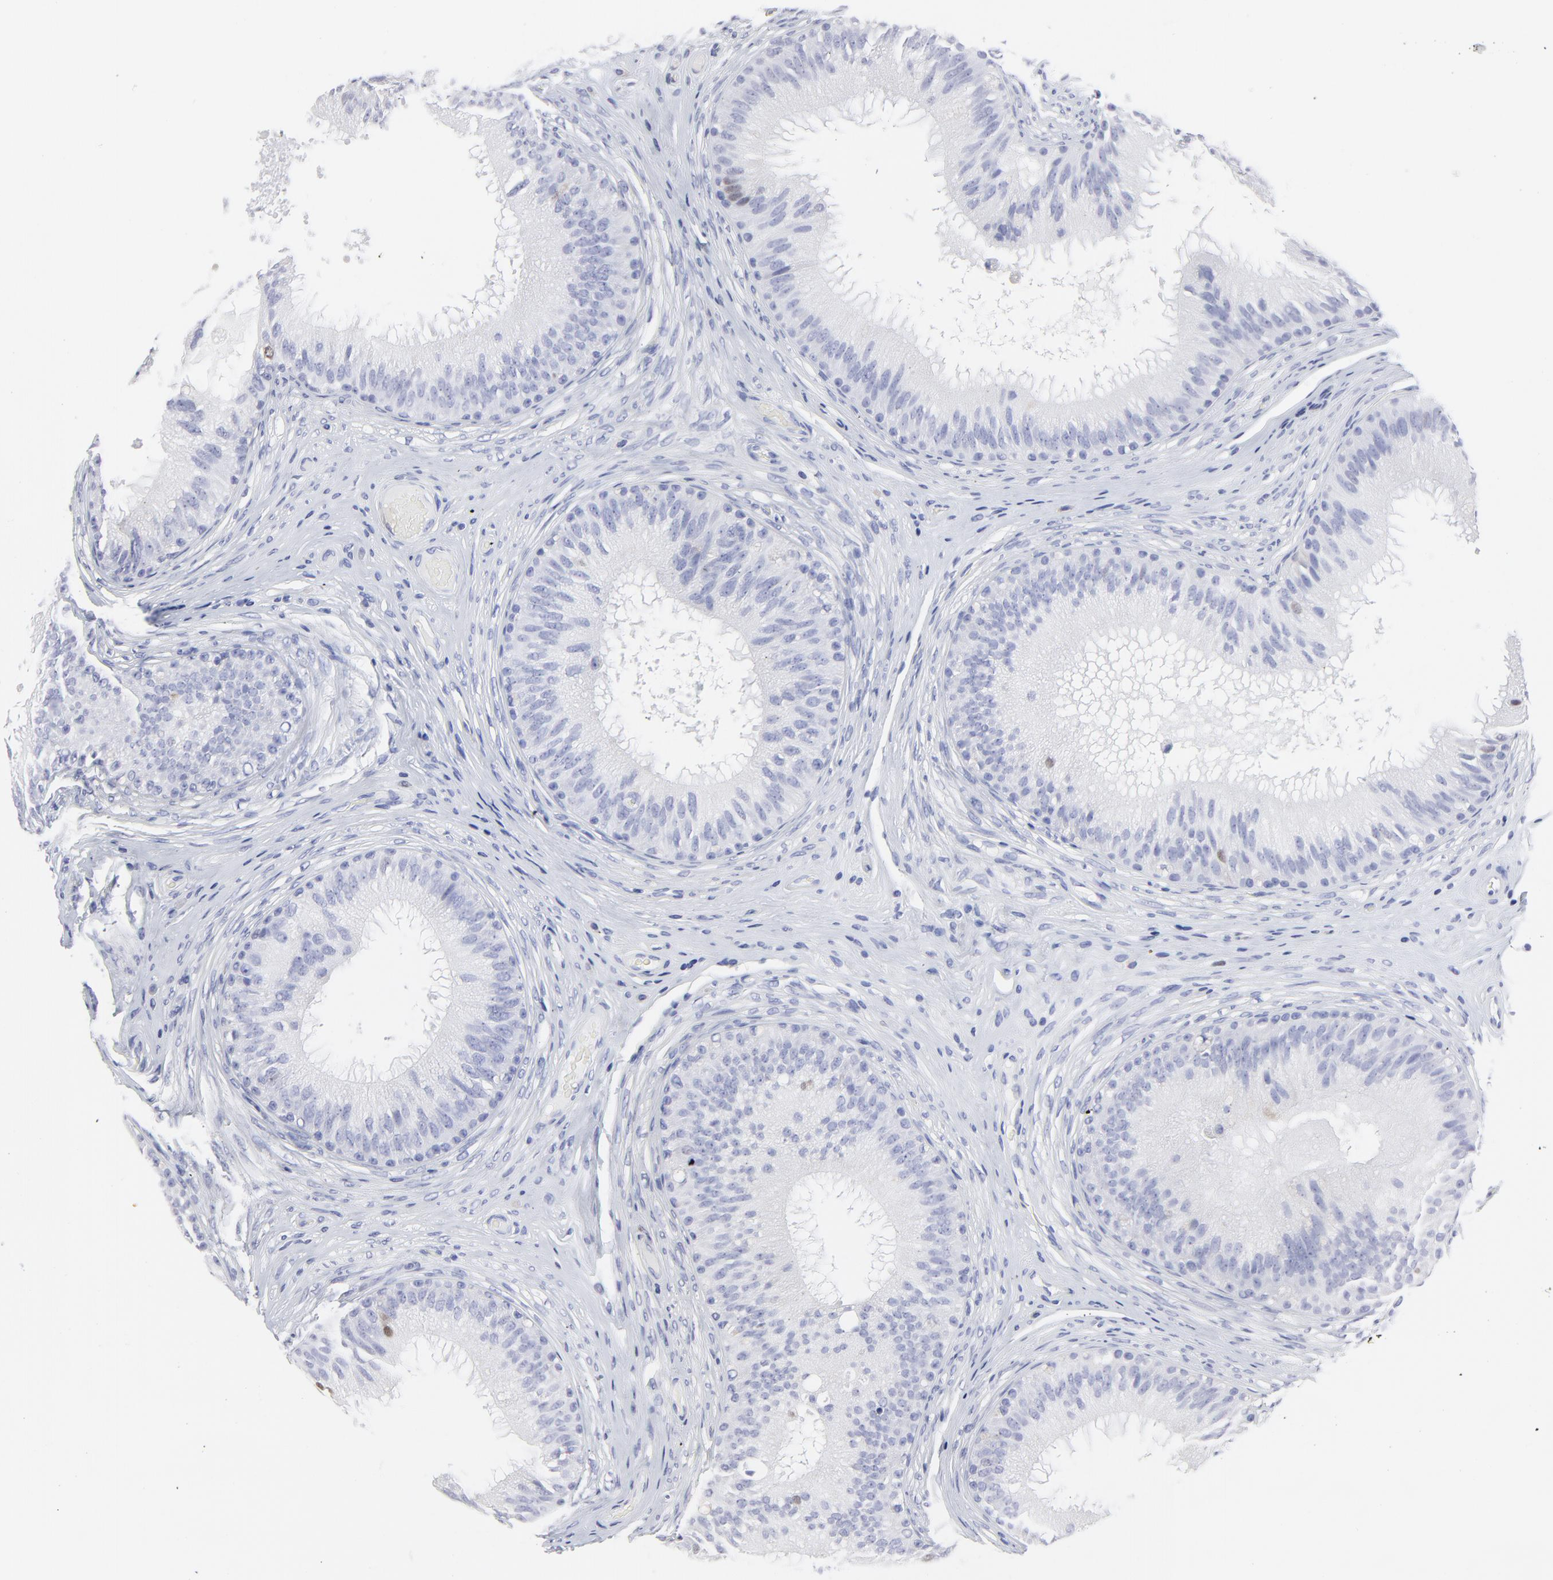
{"staining": {"intensity": "negative", "quantity": "none", "location": "none"}, "tissue": "epididymis", "cell_type": "Glandular cells", "image_type": "normal", "snomed": [{"axis": "morphology", "description": "Normal tissue, NOS"}, {"axis": "topography", "description": "Epididymis"}], "caption": "Image shows no protein expression in glandular cells of benign epididymis. (DAB (3,3'-diaminobenzidine) IHC with hematoxylin counter stain).", "gene": "NCAPH", "patient": {"sex": "male", "age": 32}}